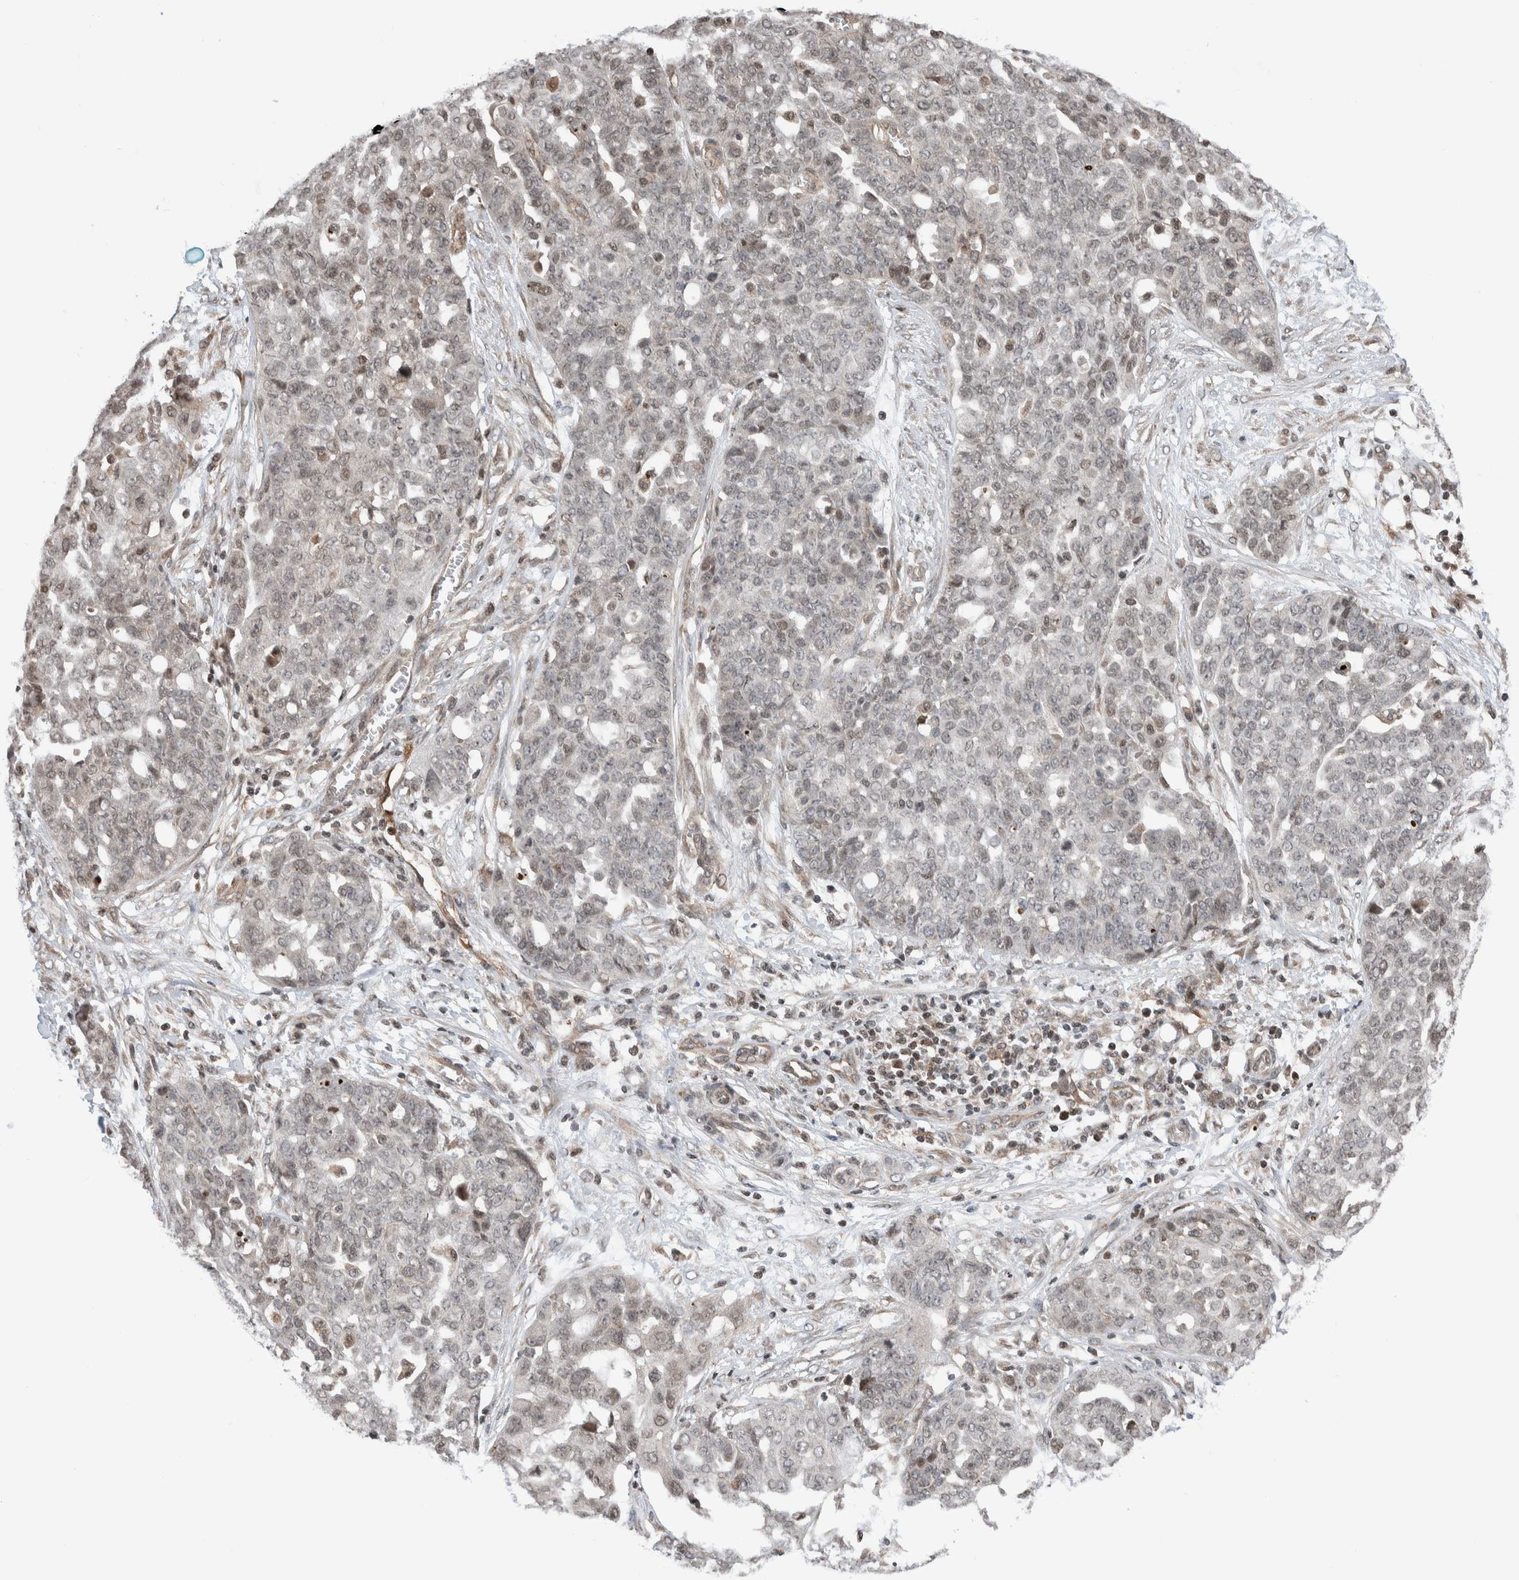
{"staining": {"intensity": "weak", "quantity": "<25%", "location": "nuclear"}, "tissue": "ovarian cancer", "cell_type": "Tumor cells", "image_type": "cancer", "snomed": [{"axis": "morphology", "description": "Cystadenocarcinoma, serous, NOS"}, {"axis": "topography", "description": "Soft tissue"}, {"axis": "topography", "description": "Ovary"}], "caption": "An immunohistochemistry (IHC) photomicrograph of ovarian serous cystadenocarcinoma is shown. There is no staining in tumor cells of ovarian serous cystadenocarcinoma.", "gene": "NPLOC4", "patient": {"sex": "female", "age": 57}}